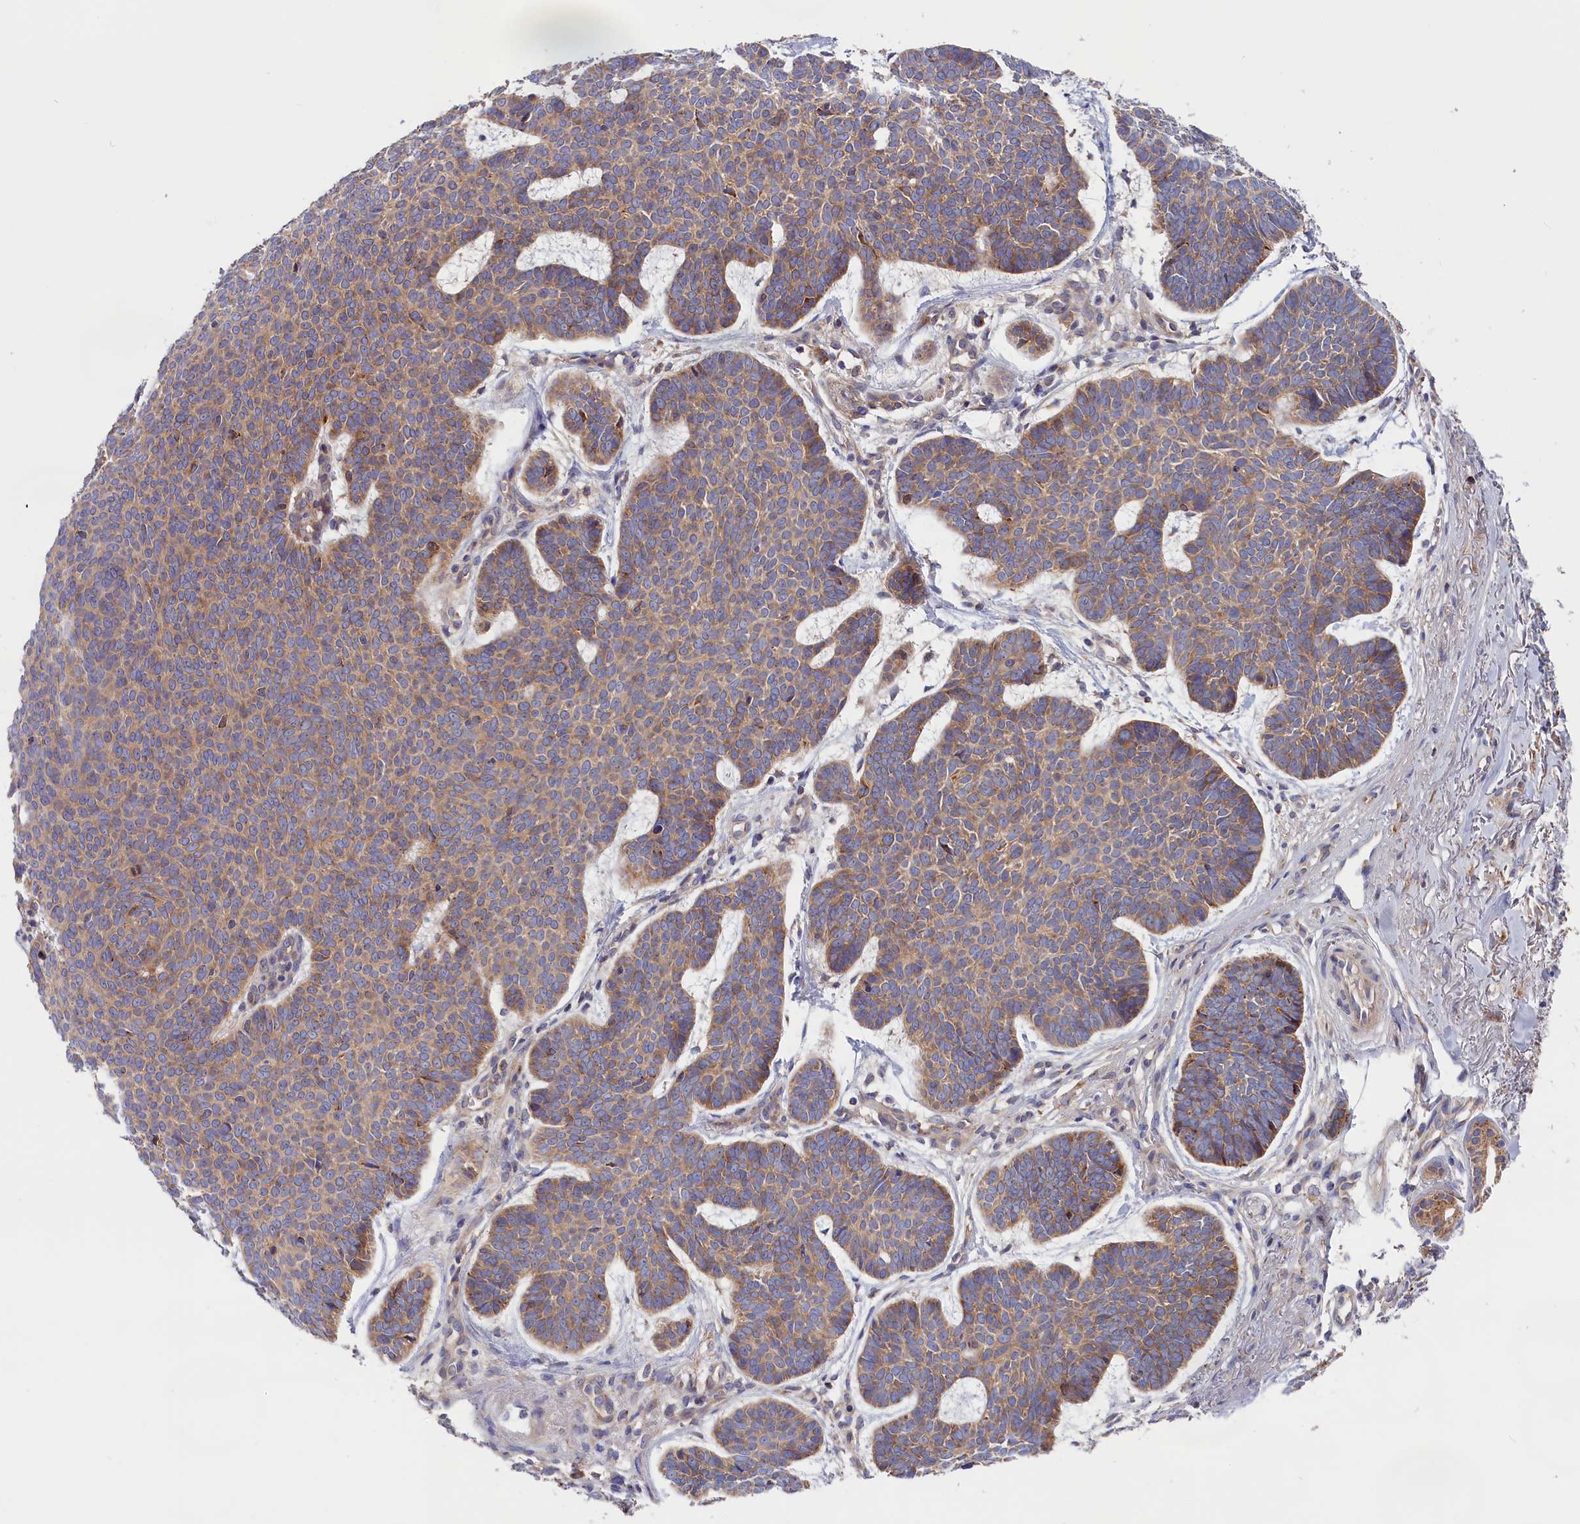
{"staining": {"intensity": "weak", "quantity": "25%-75%", "location": "cytoplasmic/membranous"}, "tissue": "skin cancer", "cell_type": "Tumor cells", "image_type": "cancer", "snomed": [{"axis": "morphology", "description": "Basal cell carcinoma"}, {"axis": "topography", "description": "Skin"}], "caption": "Brown immunohistochemical staining in human skin cancer (basal cell carcinoma) exhibits weak cytoplasmic/membranous staining in approximately 25%-75% of tumor cells.", "gene": "CEP44", "patient": {"sex": "female", "age": 74}}